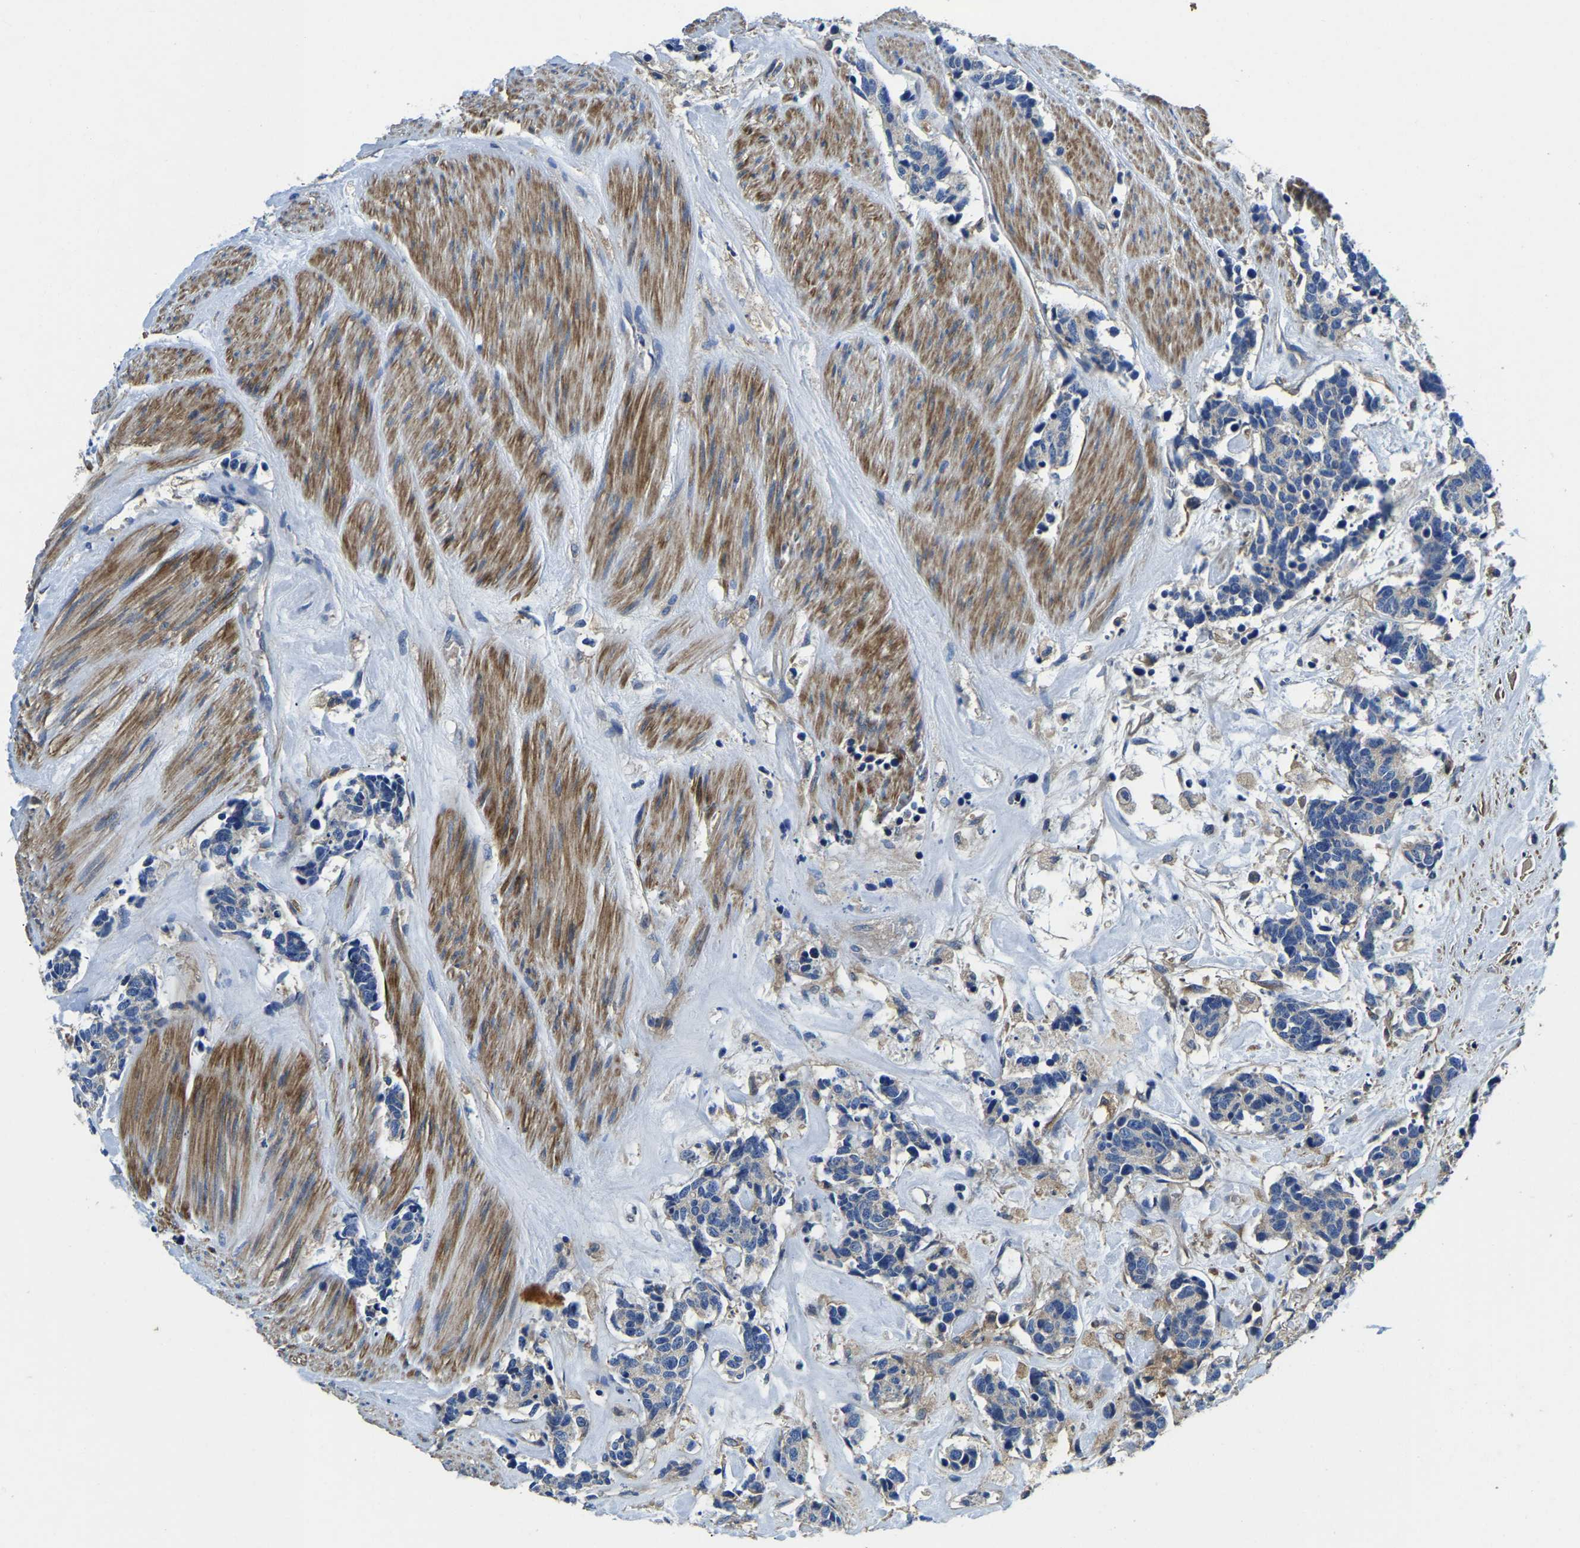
{"staining": {"intensity": "weak", "quantity": "25%-75%", "location": "cytoplasmic/membranous"}, "tissue": "carcinoid", "cell_type": "Tumor cells", "image_type": "cancer", "snomed": [{"axis": "morphology", "description": "Carcinoma, NOS"}, {"axis": "morphology", "description": "Carcinoid, malignant, NOS"}, {"axis": "topography", "description": "Urinary bladder"}], "caption": "High-power microscopy captured an immunohistochemistry photomicrograph of carcinoid, revealing weak cytoplasmic/membranous positivity in about 25%-75% of tumor cells. The protein is stained brown, and the nuclei are stained in blue (DAB IHC with brightfield microscopy, high magnification).", "gene": "STAT2", "patient": {"sex": "male", "age": 57}}